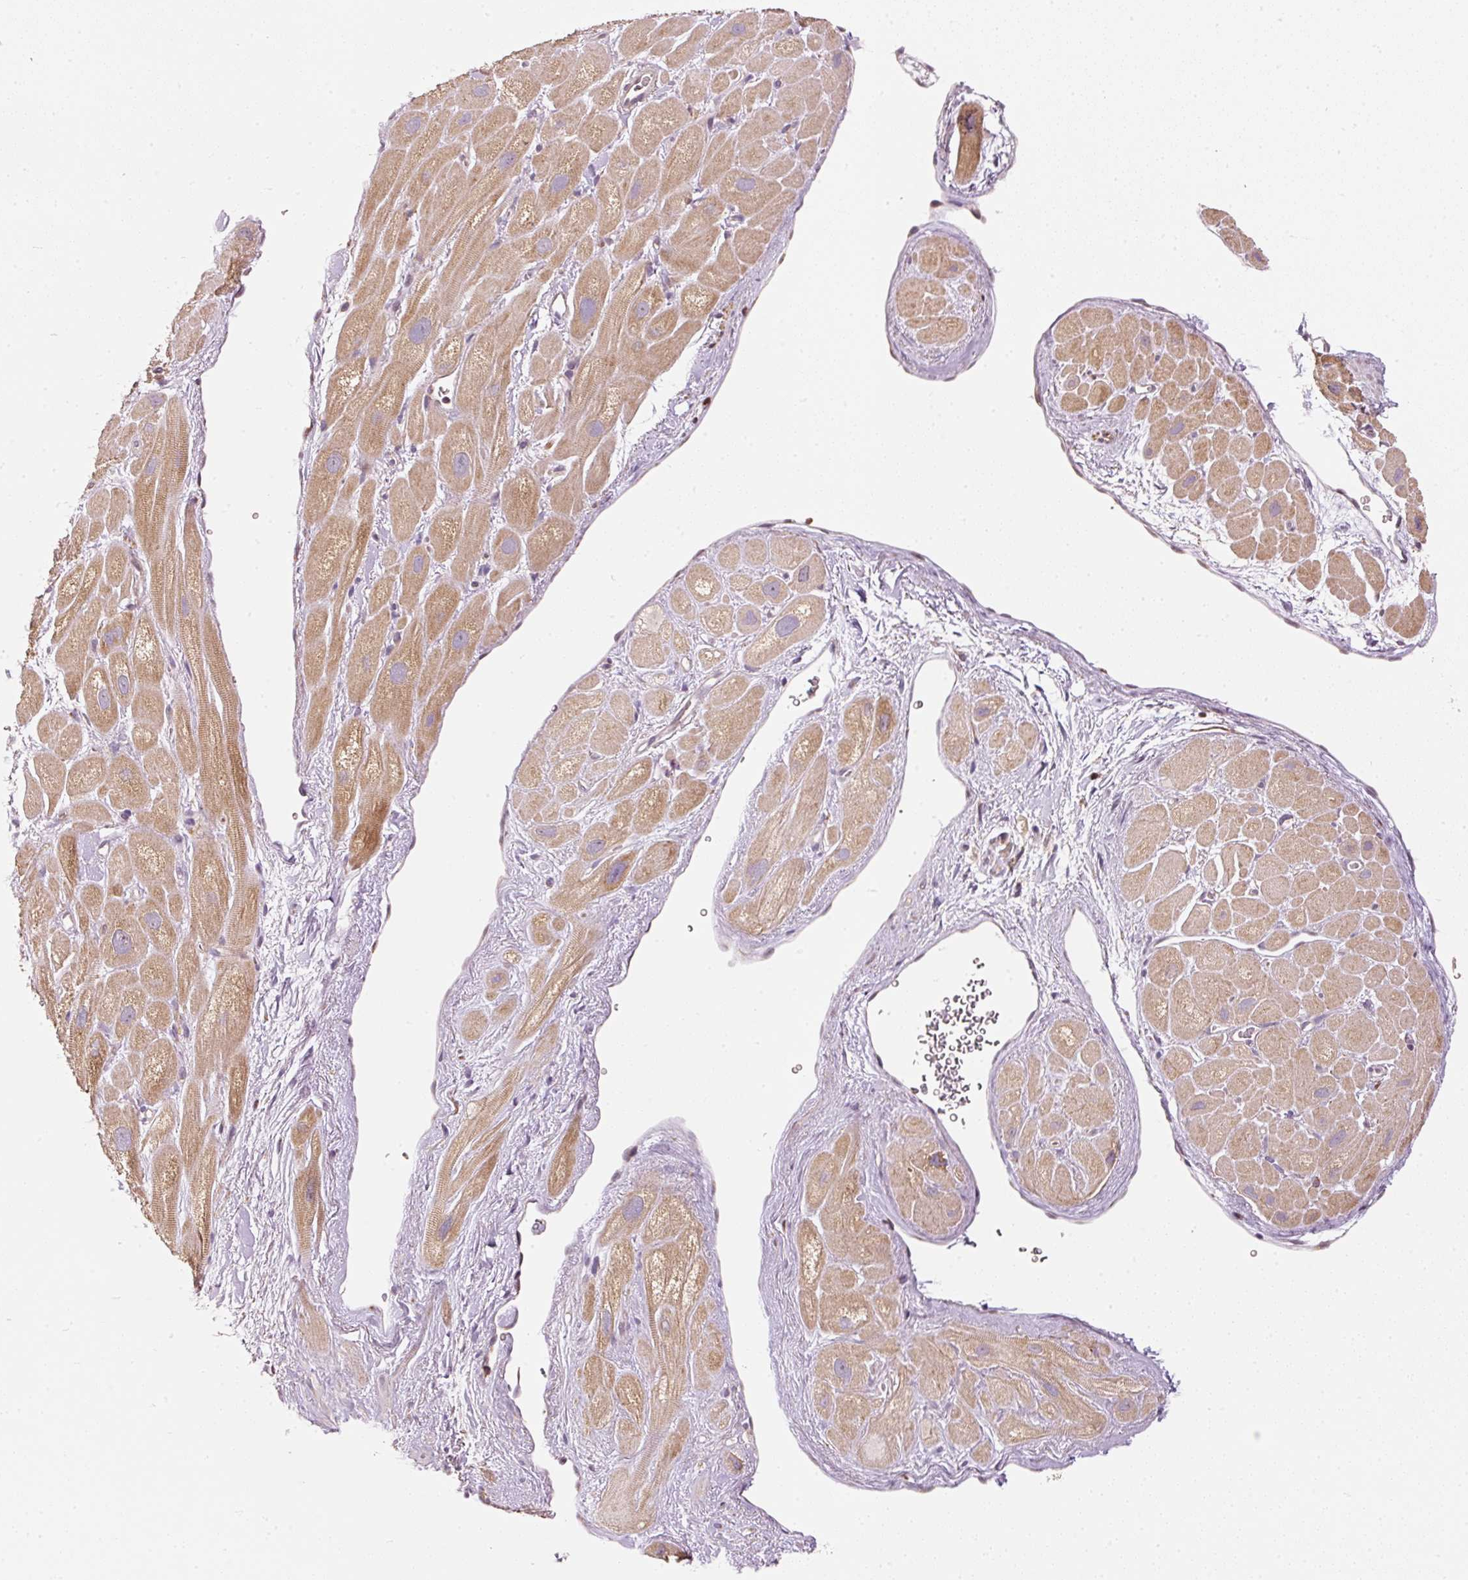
{"staining": {"intensity": "moderate", "quantity": ">75%", "location": "cytoplasmic/membranous"}, "tissue": "heart muscle", "cell_type": "Cardiomyocytes", "image_type": "normal", "snomed": [{"axis": "morphology", "description": "Normal tissue, NOS"}, {"axis": "topography", "description": "Heart"}], "caption": "Immunohistochemistry (IHC) micrograph of unremarkable heart muscle: heart muscle stained using immunohistochemistry displays medium levels of moderate protein expression localized specifically in the cytoplasmic/membranous of cardiomyocytes, appearing as a cytoplasmic/membranous brown color.", "gene": "MTHFD1L", "patient": {"sex": "male", "age": 49}}